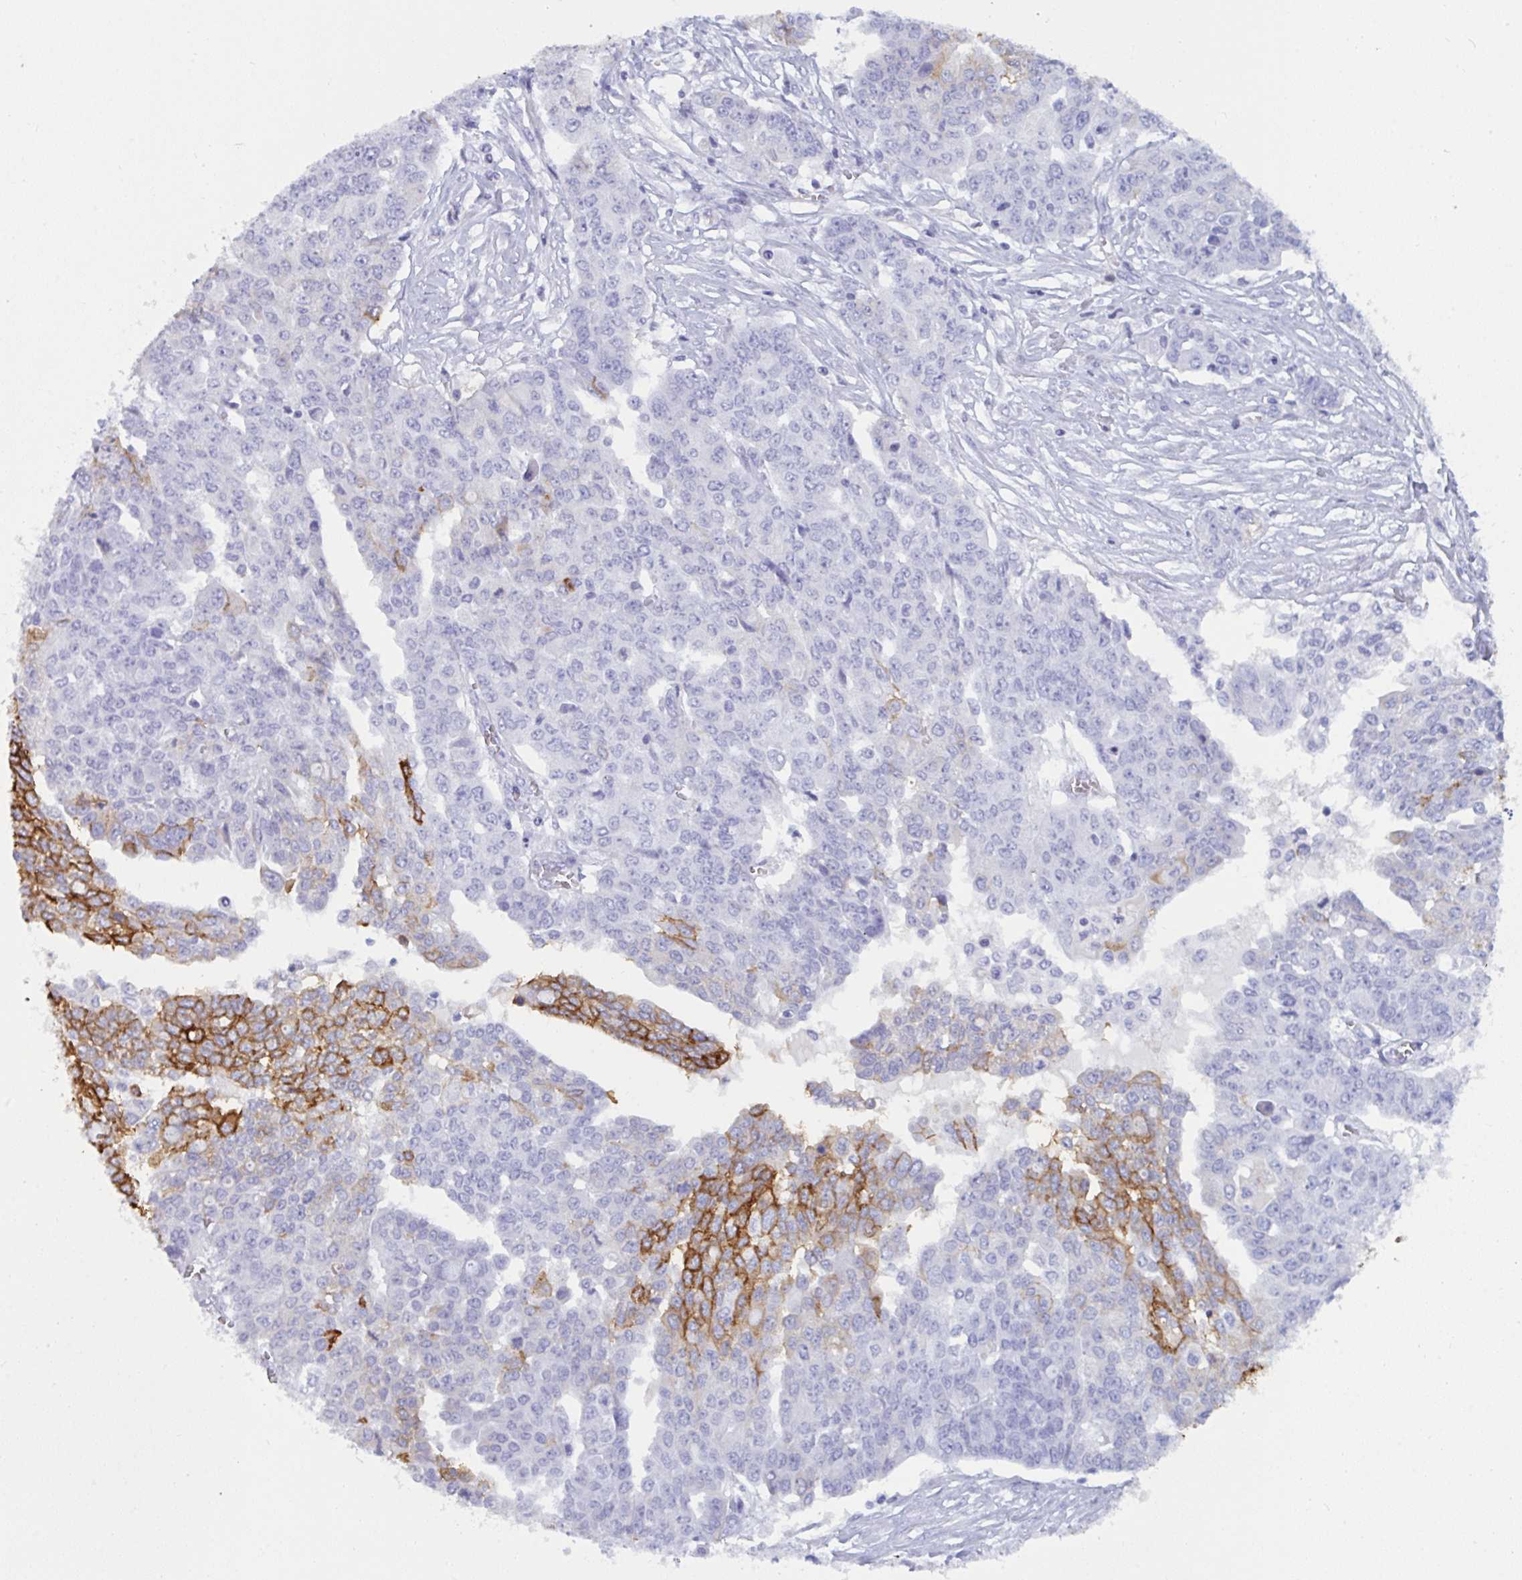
{"staining": {"intensity": "moderate", "quantity": "<25%", "location": "cytoplasmic/membranous"}, "tissue": "ovarian cancer", "cell_type": "Tumor cells", "image_type": "cancer", "snomed": [{"axis": "morphology", "description": "Cystadenocarcinoma, serous, NOS"}, {"axis": "topography", "description": "Soft tissue"}, {"axis": "topography", "description": "Ovary"}], "caption": "The micrograph exhibits staining of ovarian cancer, revealing moderate cytoplasmic/membranous protein positivity (brown color) within tumor cells.", "gene": "SLC2A1", "patient": {"sex": "female", "age": 57}}